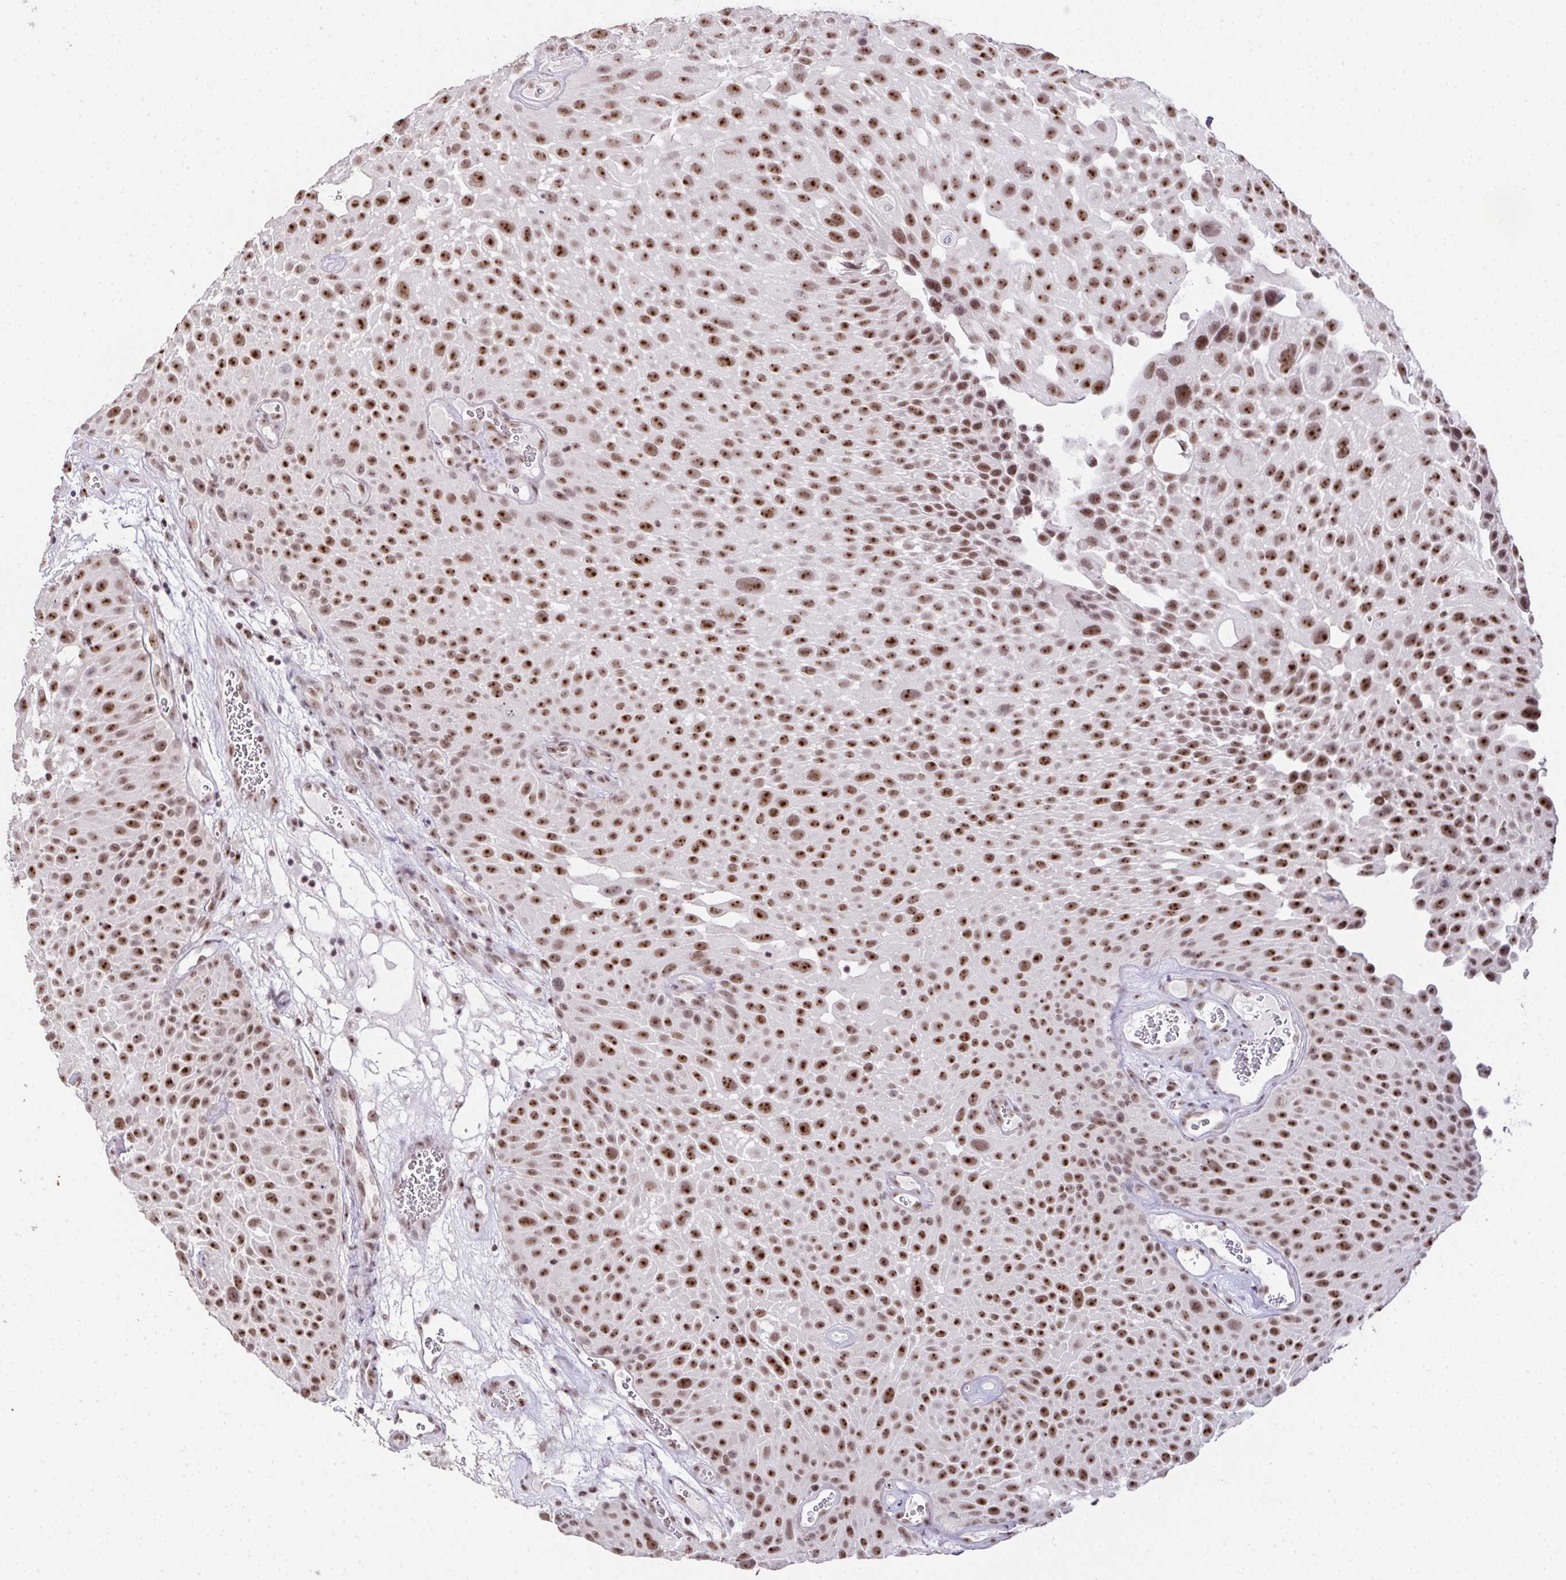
{"staining": {"intensity": "moderate", "quantity": ">75%", "location": "nuclear"}, "tissue": "urothelial cancer", "cell_type": "Tumor cells", "image_type": "cancer", "snomed": [{"axis": "morphology", "description": "Urothelial carcinoma, Low grade"}, {"axis": "topography", "description": "Urinary bladder"}], "caption": "Tumor cells demonstrate moderate nuclear expression in about >75% of cells in low-grade urothelial carcinoma.", "gene": "ZNF800", "patient": {"sex": "male", "age": 72}}